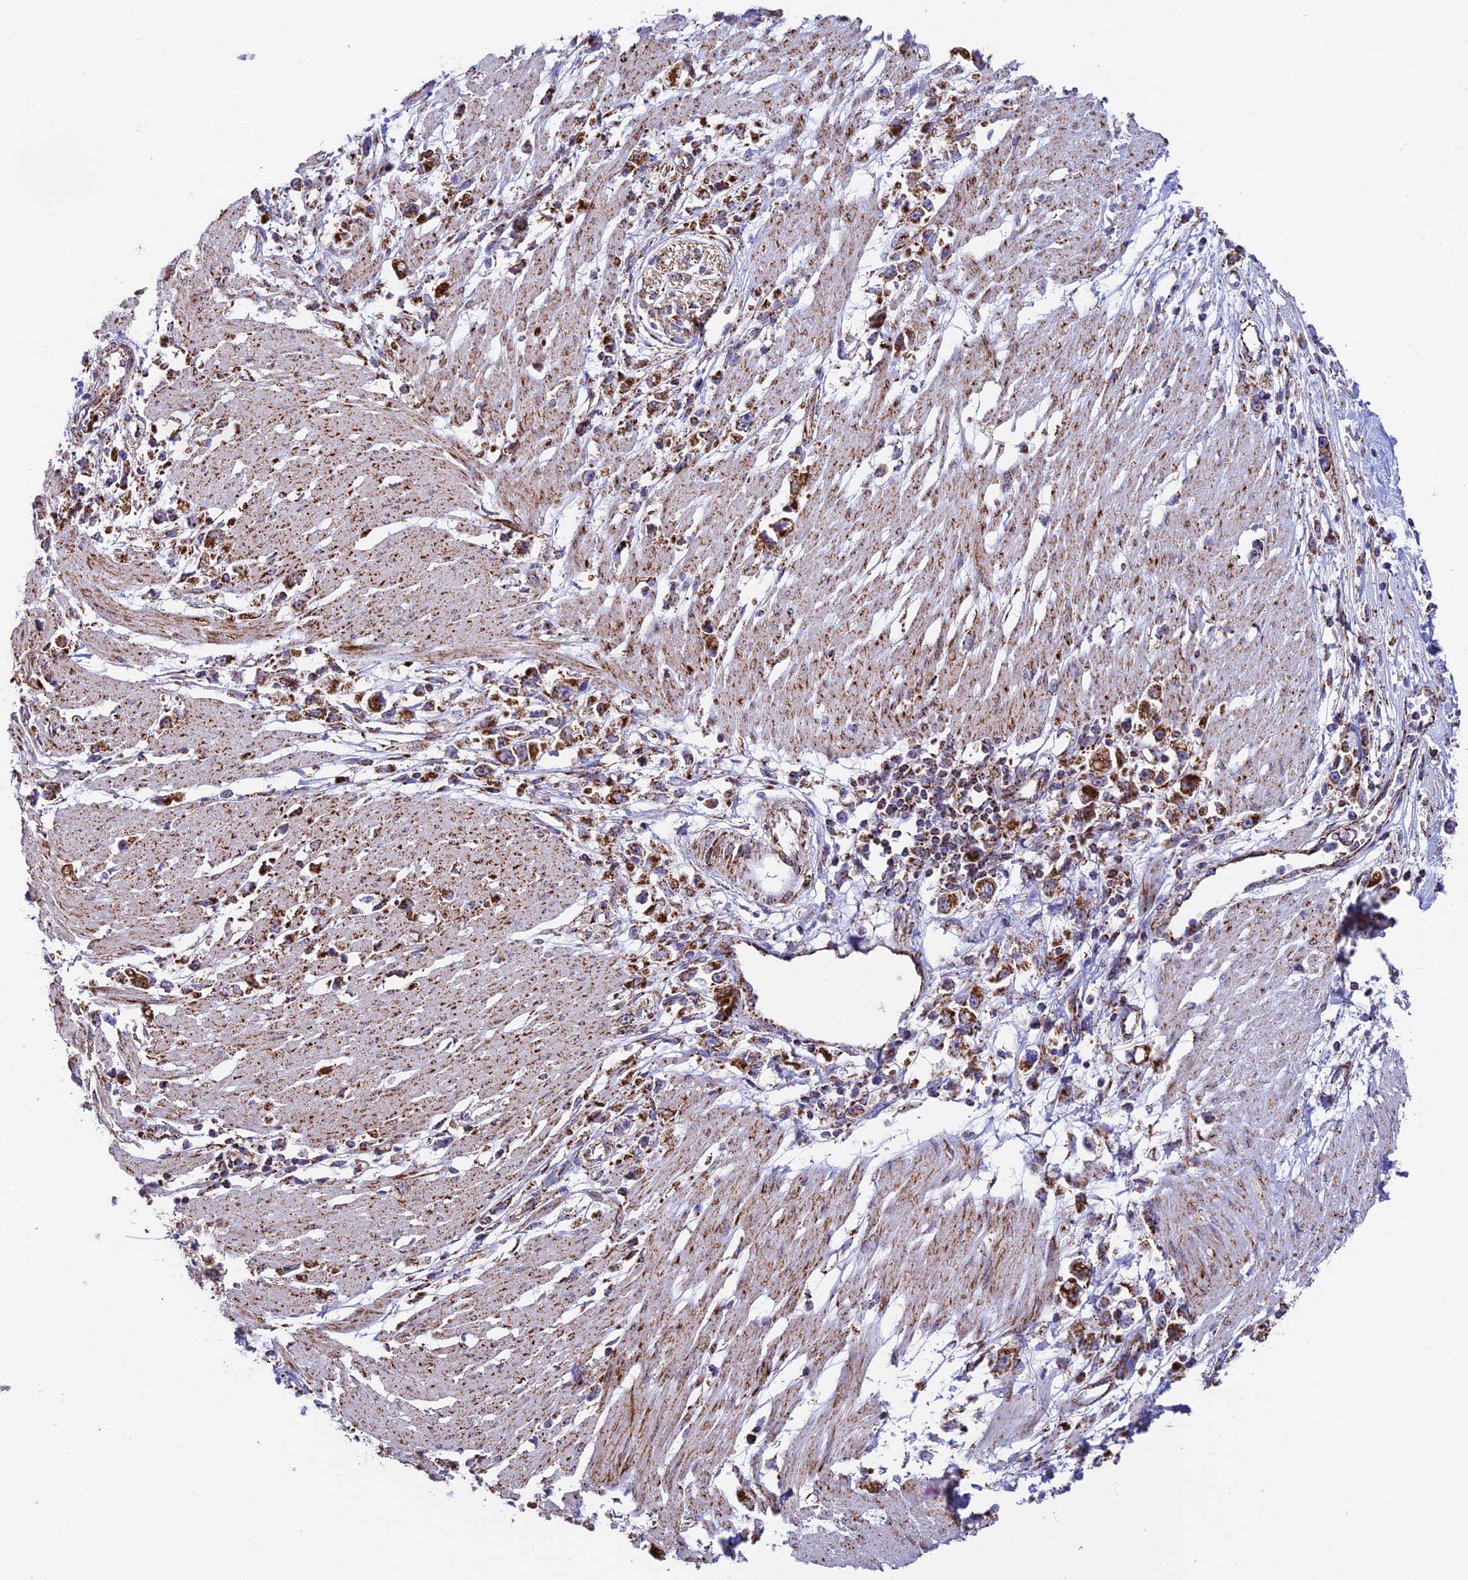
{"staining": {"intensity": "strong", "quantity": ">75%", "location": "cytoplasmic/membranous"}, "tissue": "stomach cancer", "cell_type": "Tumor cells", "image_type": "cancer", "snomed": [{"axis": "morphology", "description": "Adenocarcinoma, NOS"}, {"axis": "topography", "description": "Stomach"}], "caption": "Immunohistochemistry micrograph of human stomach cancer stained for a protein (brown), which reveals high levels of strong cytoplasmic/membranous expression in about >75% of tumor cells.", "gene": "CHCHD3", "patient": {"sex": "female", "age": 59}}